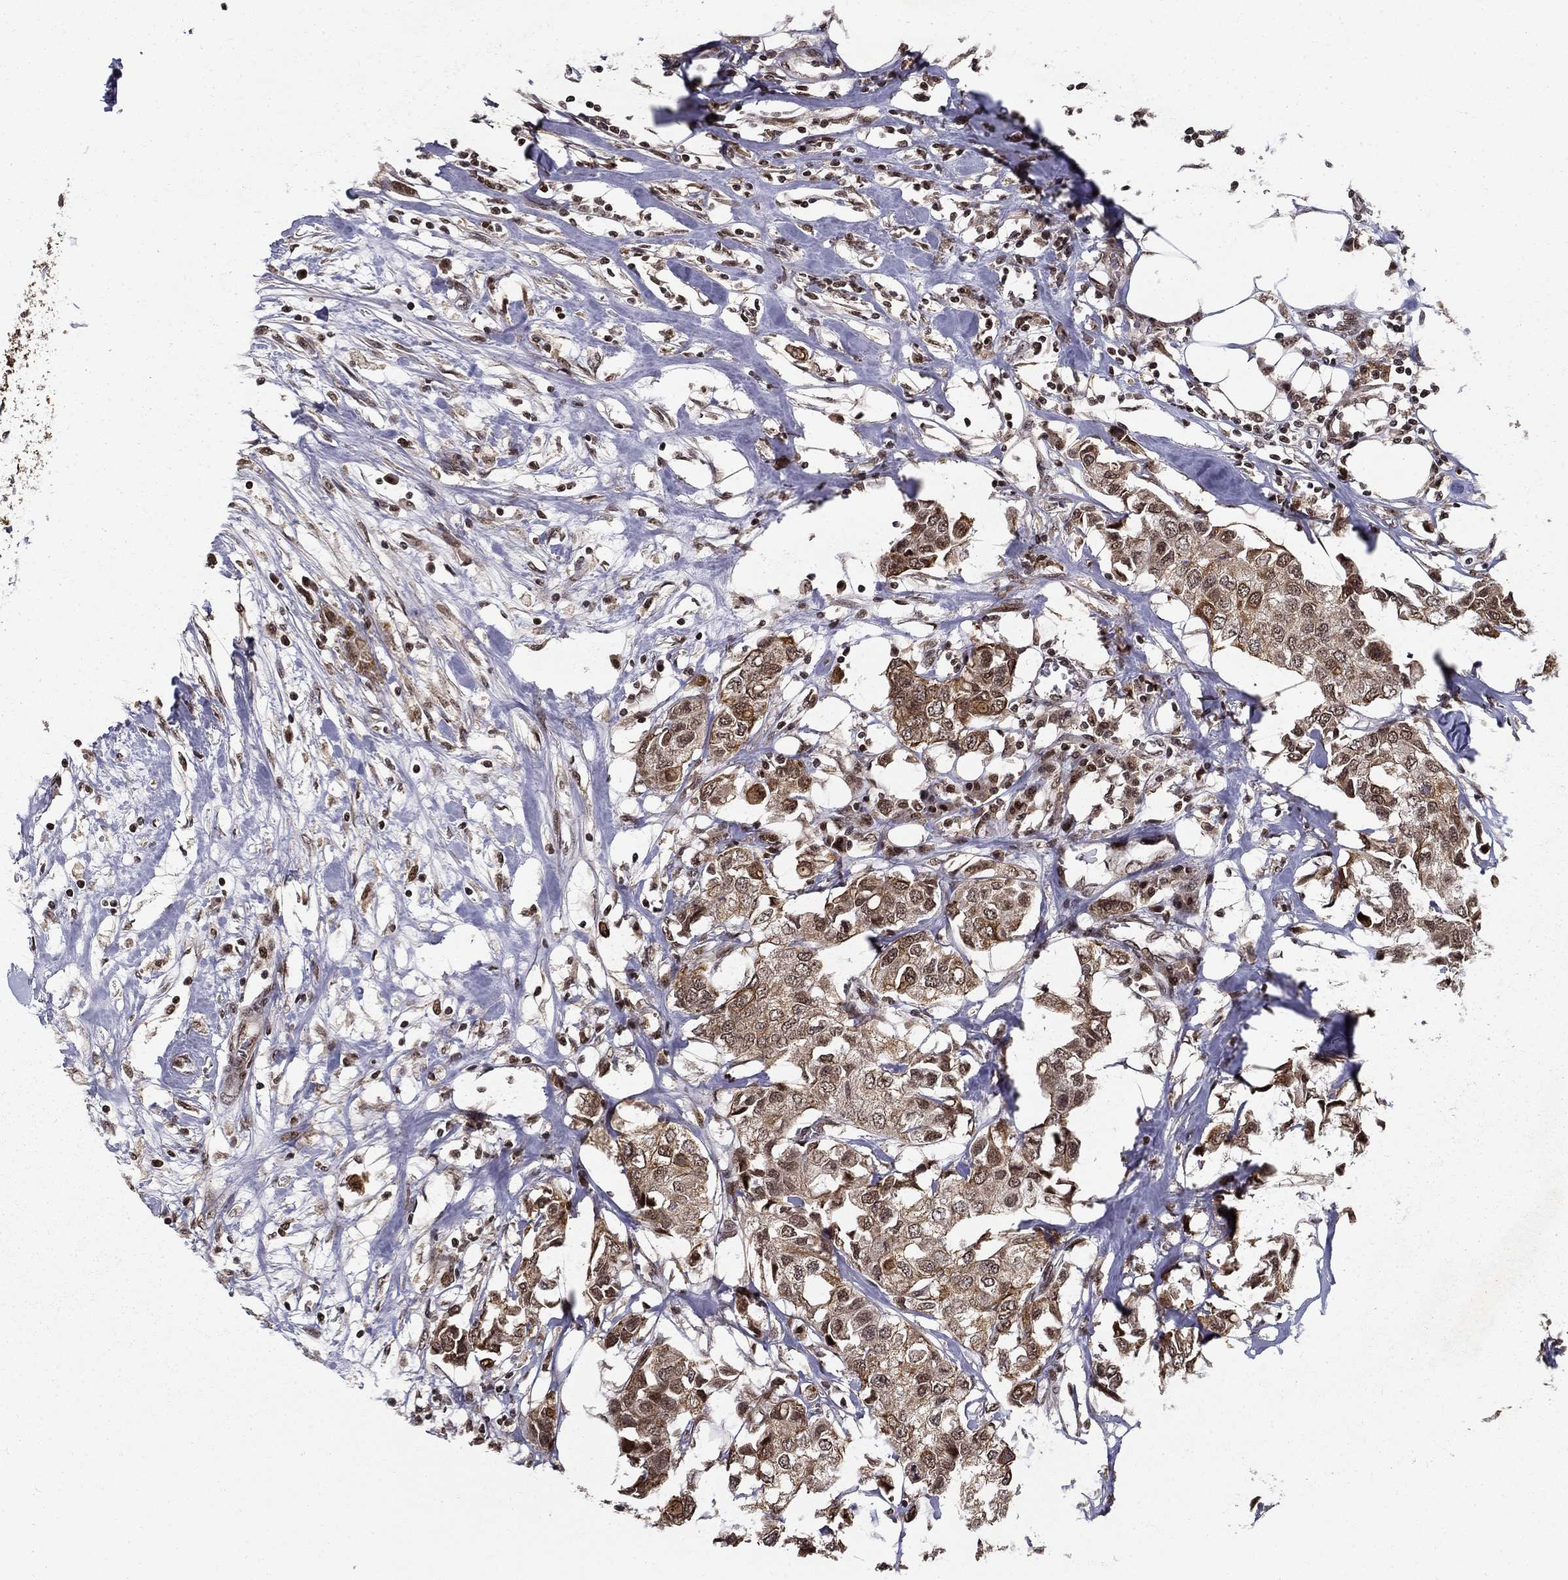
{"staining": {"intensity": "moderate", "quantity": ">75%", "location": "cytoplasmic/membranous"}, "tissue": "breast cancer", "cell_type": "Tumor cells", "image_type": "cancer", "snomed": [{"axis": "morphology", "description": "Duct carcinoma"}, {"axis": "topography", "description": "Breast"}], "caption": "Breast cancer (infiltrating ductal carcinoma) stained with DAB (3,3'-diaminobenzidine) IHC exhibits medium levels of moderate cytoplasmic/membranous staining in about >75% of tumor cells.", "gene": "CDCA7L", "patient": {"sex": "female", "age": 80}}